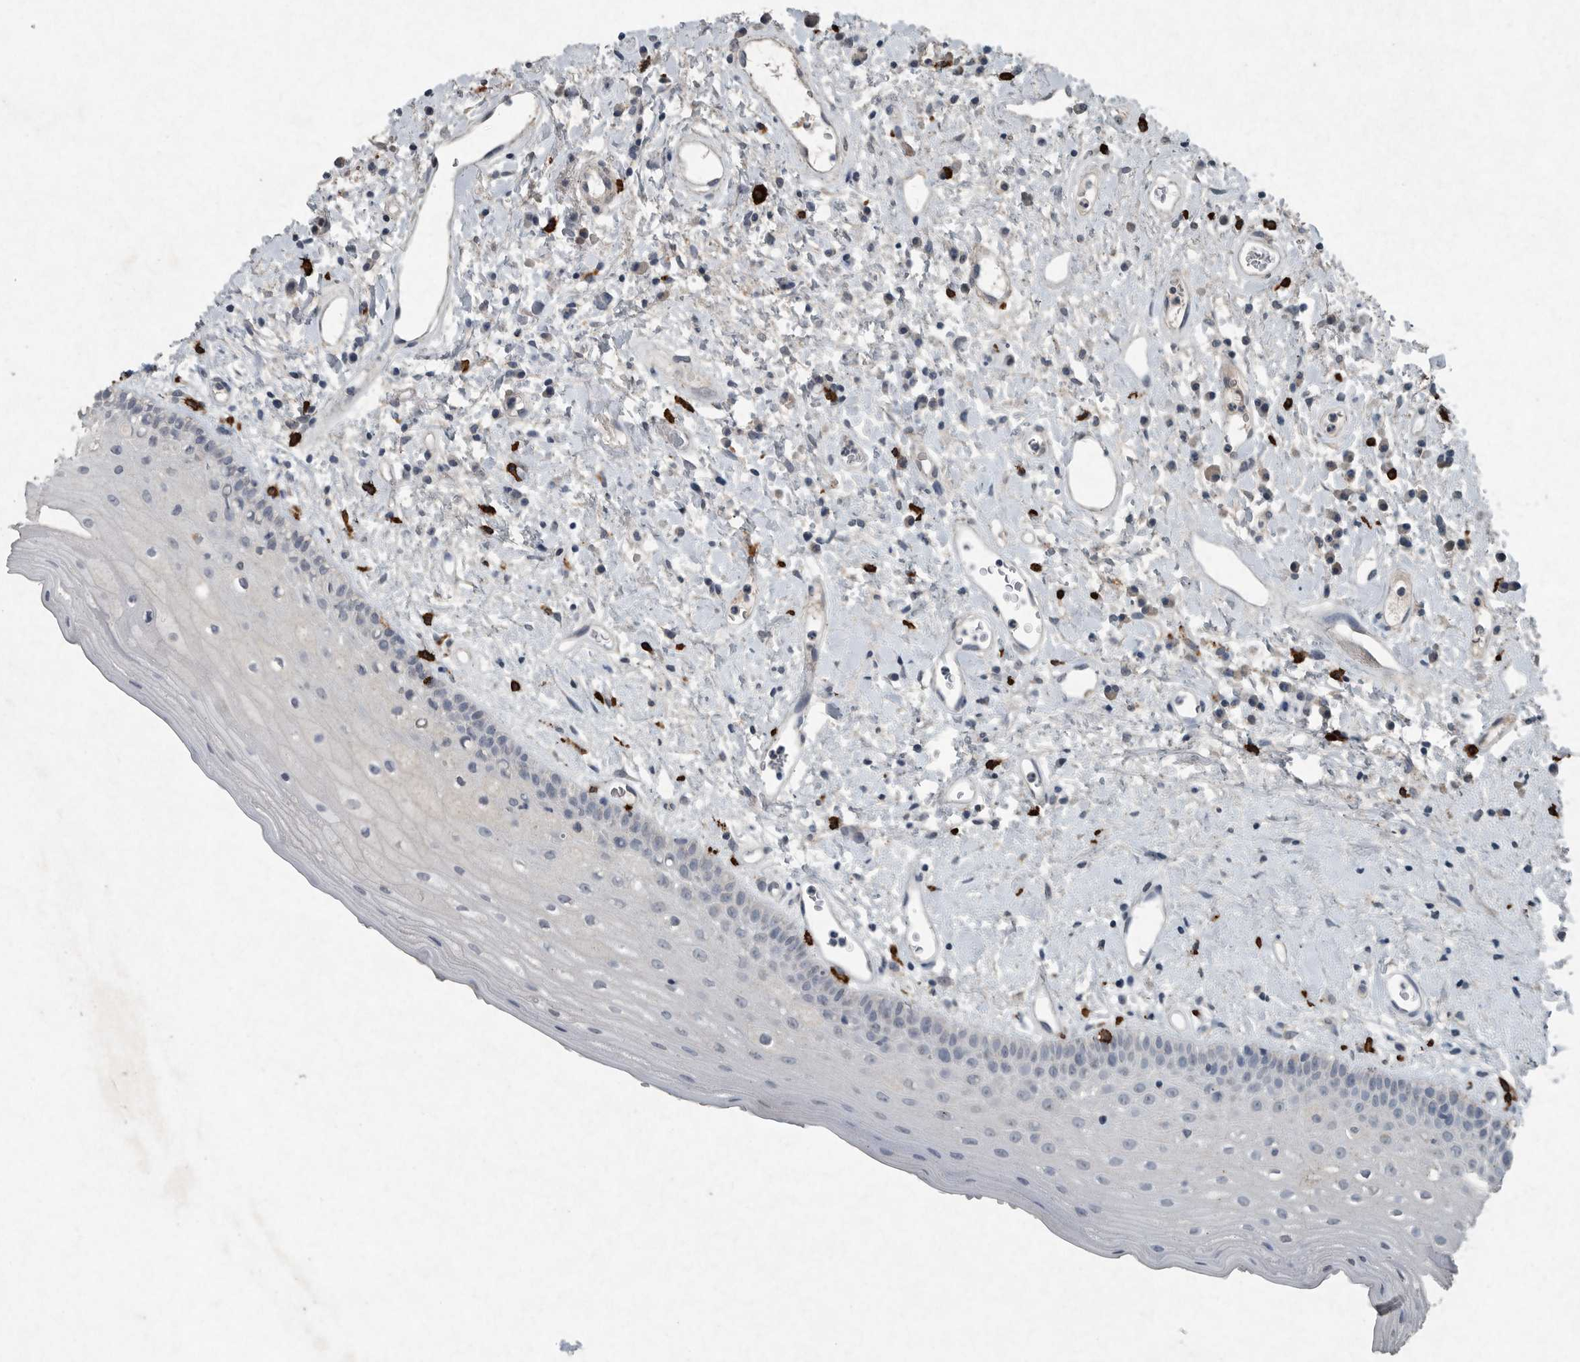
{"staining": {"intensity": "negative", "quantity": "none", "location": "none"}, "tissue": "oral mucosa", "cell_type": "Squamous epithelial cells", "image_type": "normal", "snomed": [{"axis": "morphology", "description": "Normal tissue, NOS"}, {"axis": "topography", "description": "Oral tissue"}], "caption": "Micrograph shows no significant protein expression in squamous epithelial cells of unremarkable oral mucosa.", "gene": "IL20", "patient": {"sex": "female", "age": 76}}